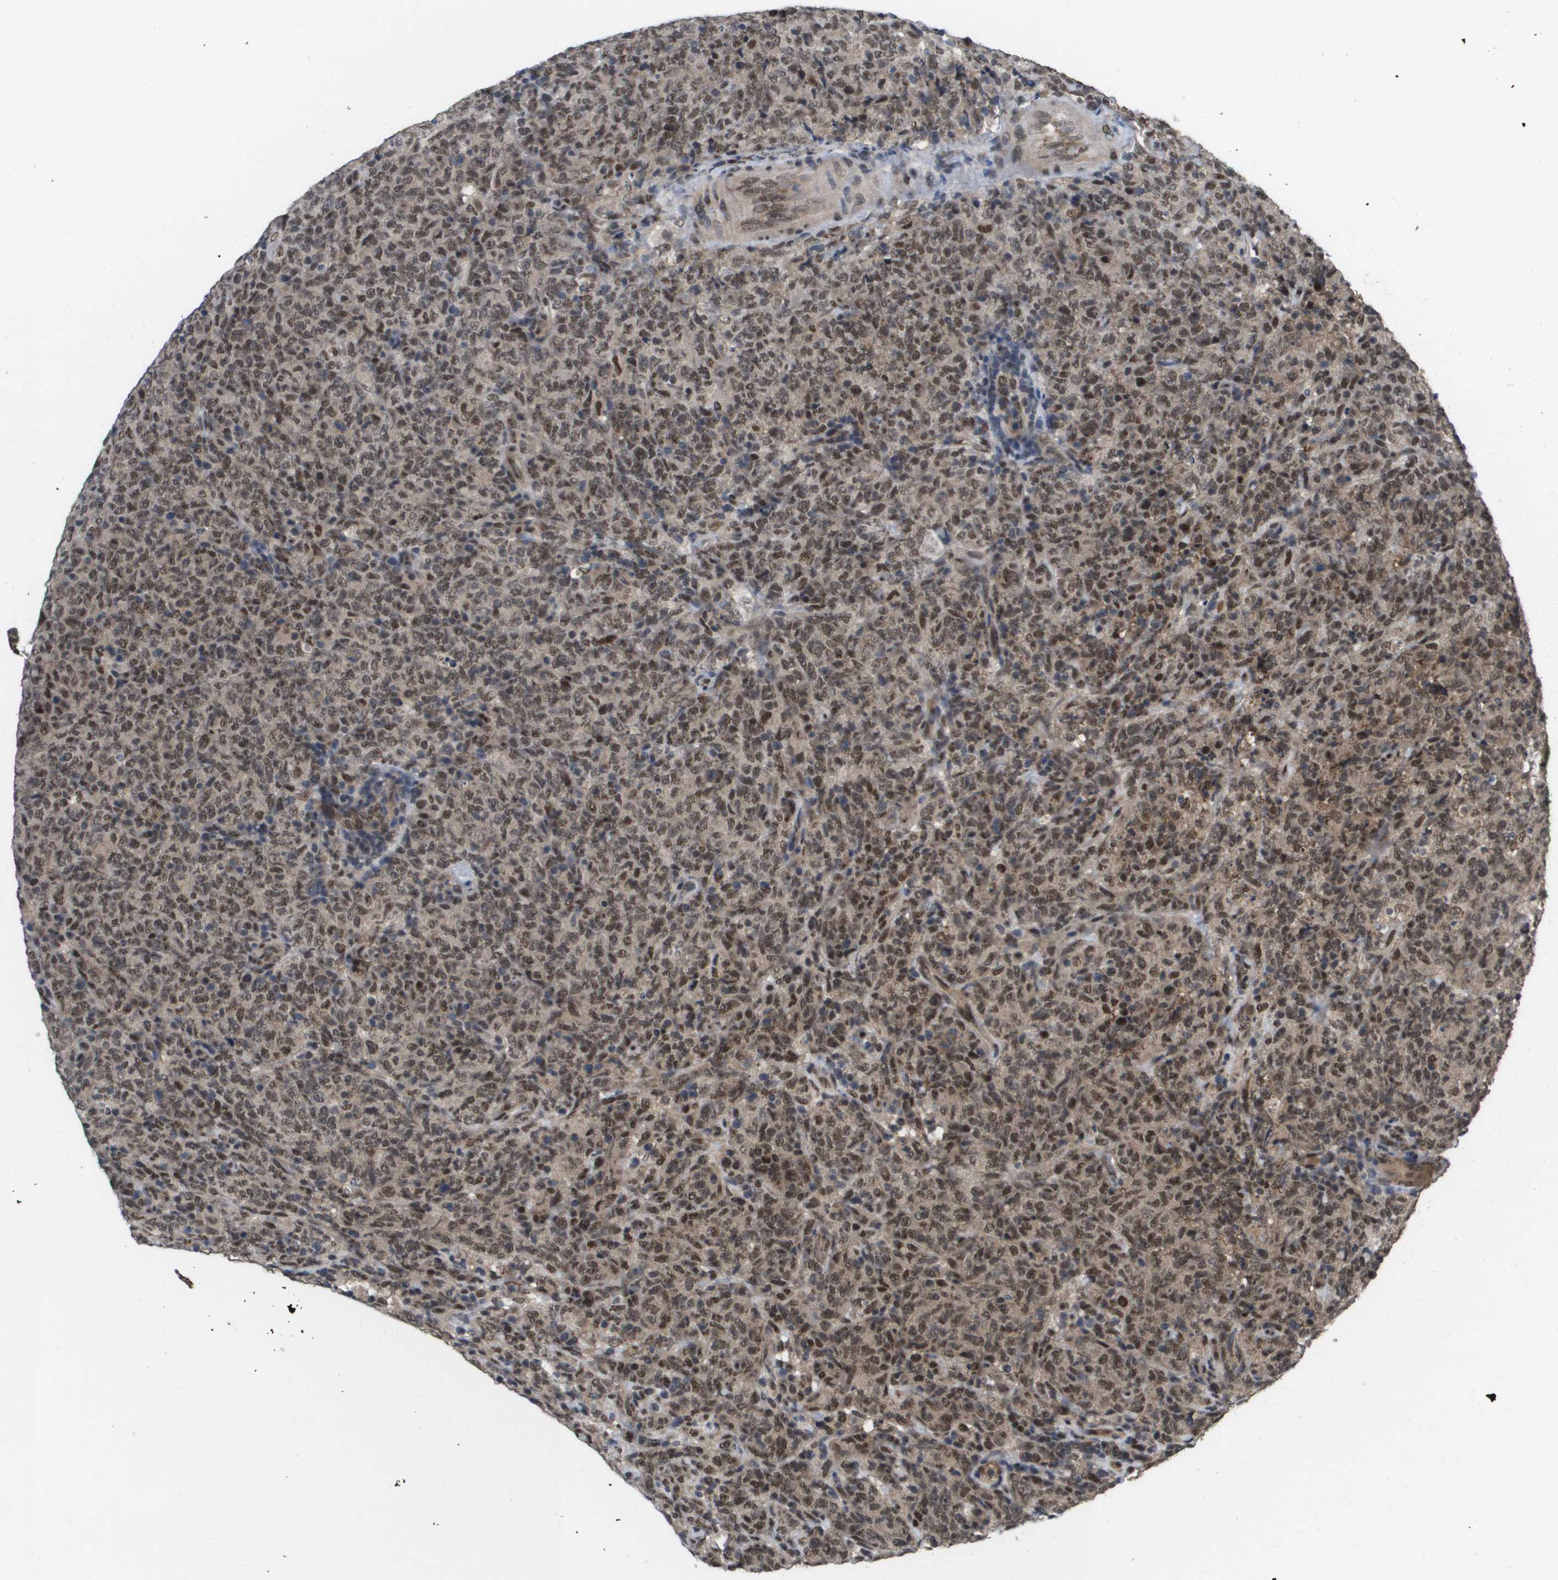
{"staining": {"intensity": "moderate", "quantity": ">75%", "location": "nuclear"}, "tissue": "lymphoma", "cell_type": "Tumor cells", "image_type": "cancer", "snomed": [{"axis": "morphology", "description": "Malignant lymphoma, non-Hodgkin's type, High grade"}, {"axis": "topography", "description": "Tonsil"}], "caption": "A photomicrograph showing moderate nuclear positivity in approximately >75% of tumor cells in high-grade malignant lymphoma, non-Hodgkin's type, as visualized by brown immunohistochemical staining.", "gene": "AMBRA1", "patient": {"sex": "female", "age": 36}}